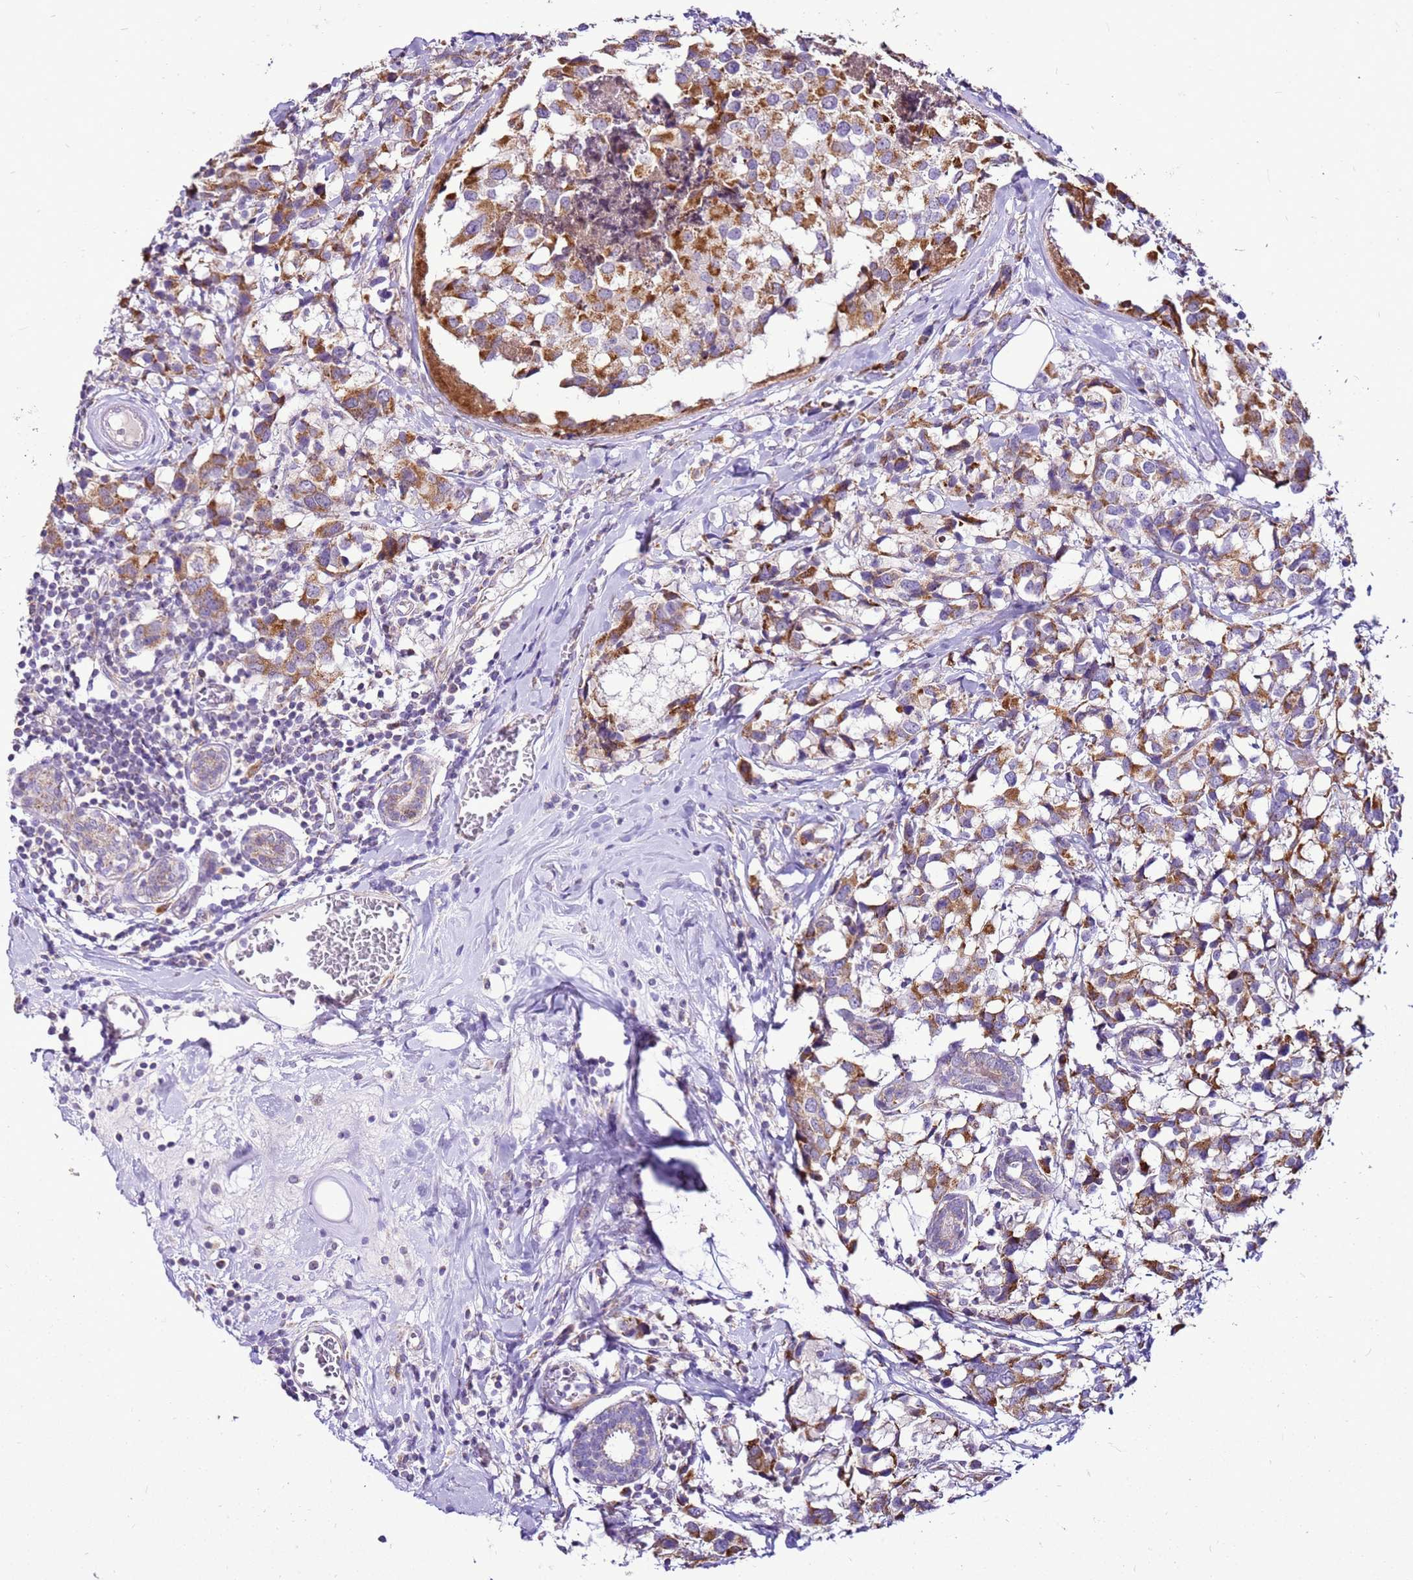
{"staining": {"intensity": "moderate", "quantity": ">75%", "location": "cytoplasmic/membranous"}, "tissue": "breast cancer", "cell_type": "Tumor cells", "image_type": "cancer", "snomed": [{"axis": "morphology", "description": "Lobular carcinoma"}, {"axis": "topography", "description": "Breast"}], "caption": "A brown stain labels moderate cytoplasmic/membranous positivity of a protein in lobular carcinoma (breast) tumor cells.", "gene": "MRPL36", "patient": {"sex": "female", "age": 59}}